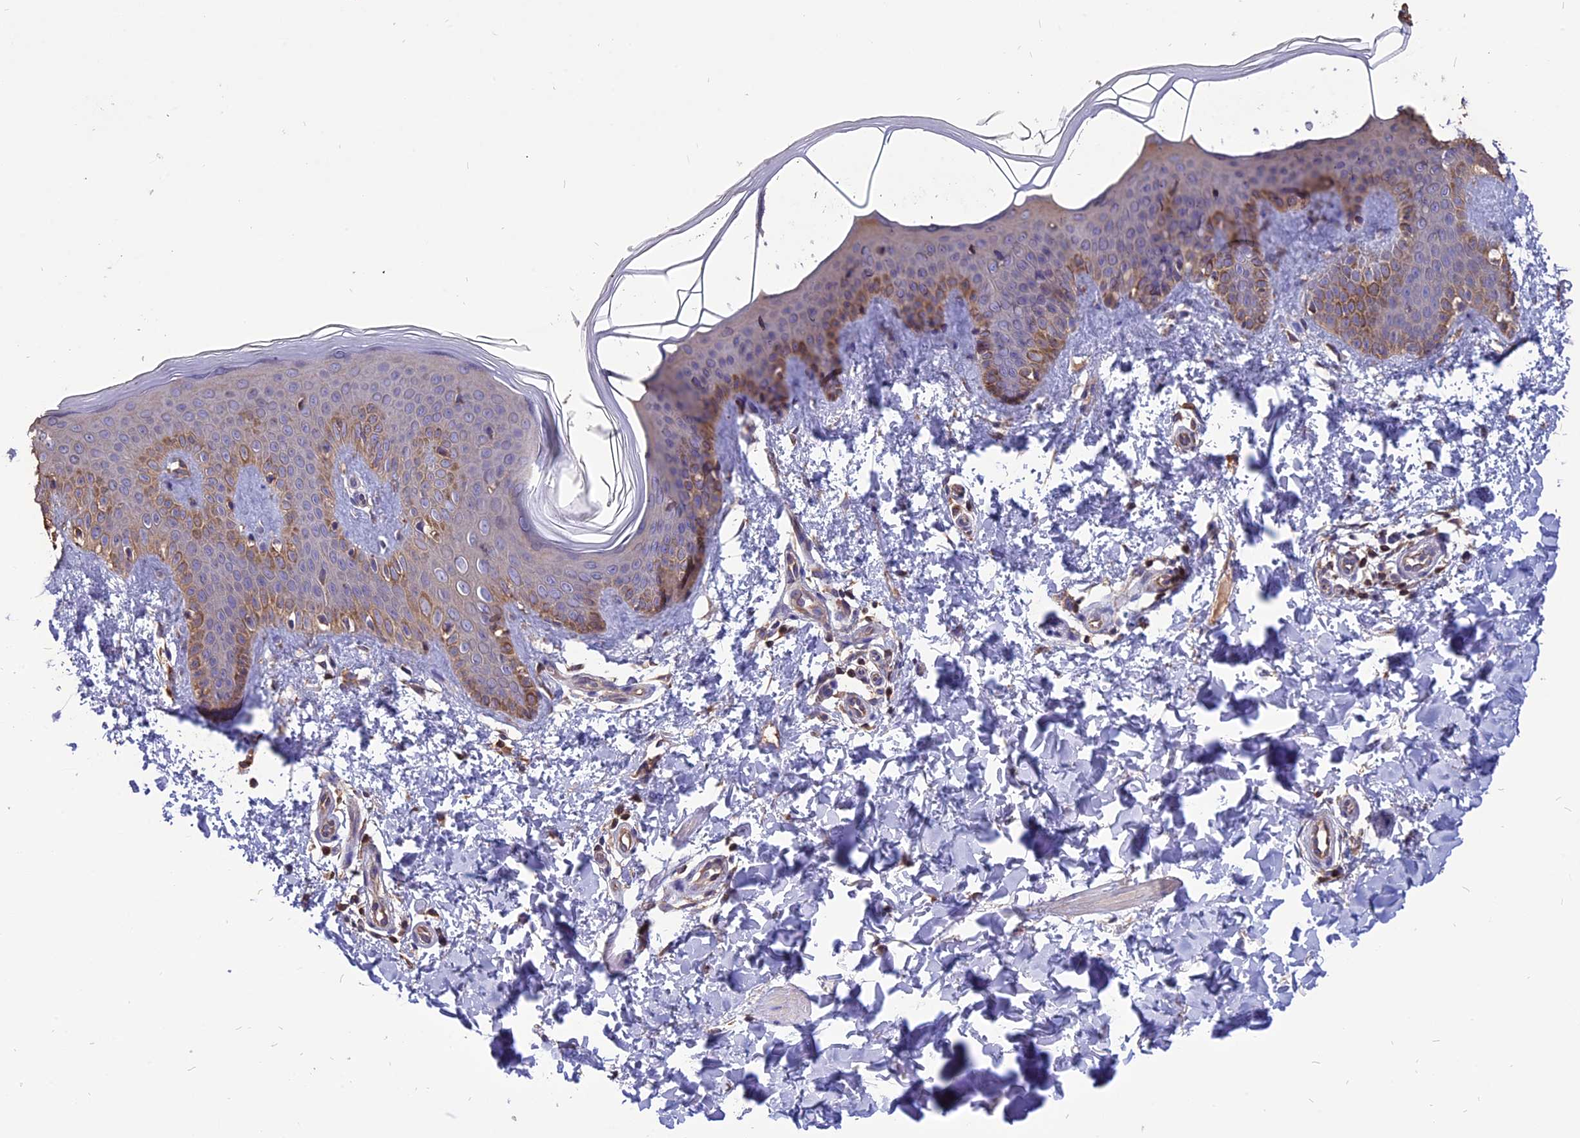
{"staining": {"intensity": "moderate", "quantity": ">75%", "location": "cytoplasmic/membranous"}, "tissue": "skin", "cell_type": "Fibroblasts", "image_type": "normal", "snomed": [{"axis": "morphology", "description": "Normal tissue, NOS"}, {"axis": "topography", "description": "Skin"}], "caption": "Benign skin reveals moderate cytoplasmic/membranous staining in approximately >75% of fibroblasts.", "gene": "CARMIL2", "patient": {"sex": "male", "age": 36}}